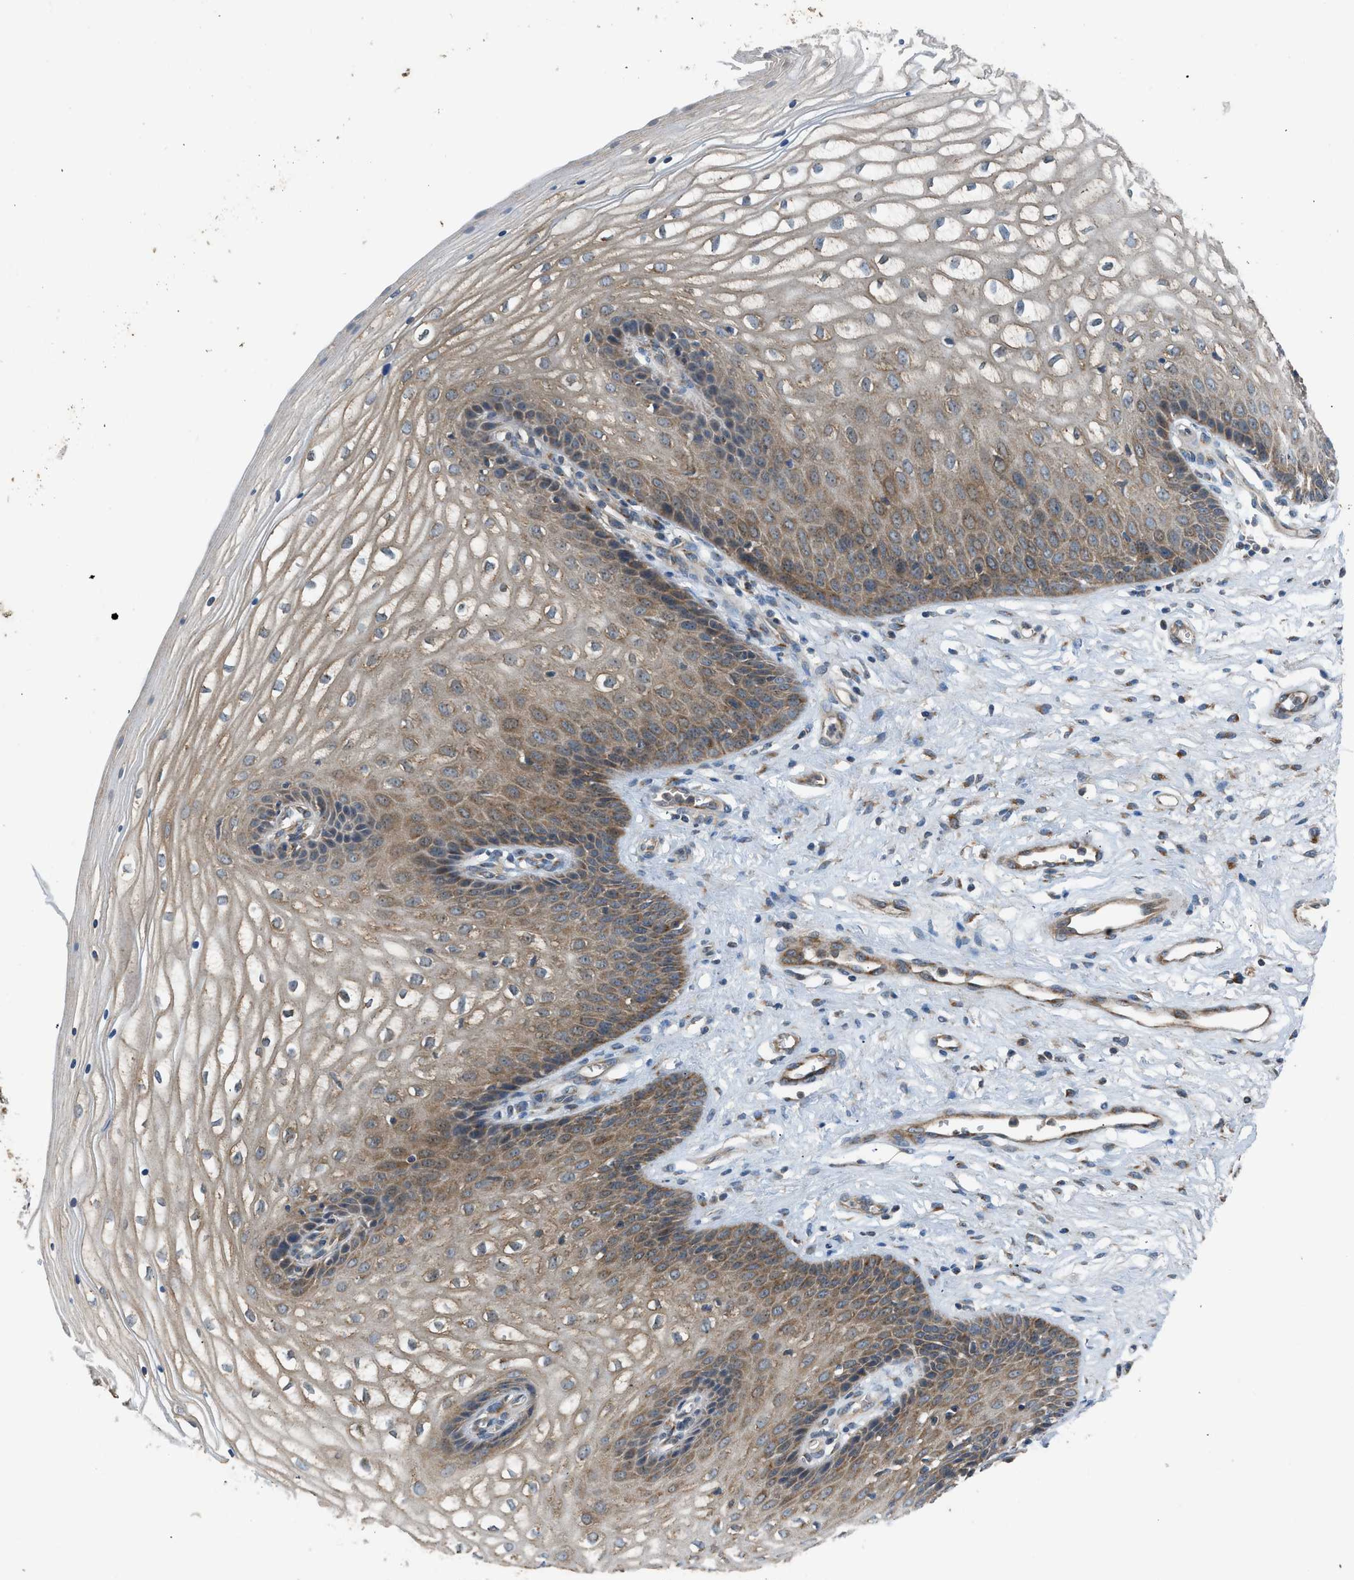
{"staining": {"intensity": "moderate", "quantity": ">75%", "location": "cytoplasmic/membranous"}, "tissue": "vagina", "cell_type": "Squamous epithelial cells", "image_type": "normal", "snomed": [{"axis": "morphology", "description": "Normal tissue, NOS"}, {"axis": "topography", "description": "Vagina"}], "caption": "IHC (DAB (3,3'-diaminobenzidine)) staining of benign vagina reveals moderate cytoplasmic/membranous protein expression in about >75% of squamous epithelial cells.", "gene": "STARD3", "patient": {"sex": "female", "age": 34}}